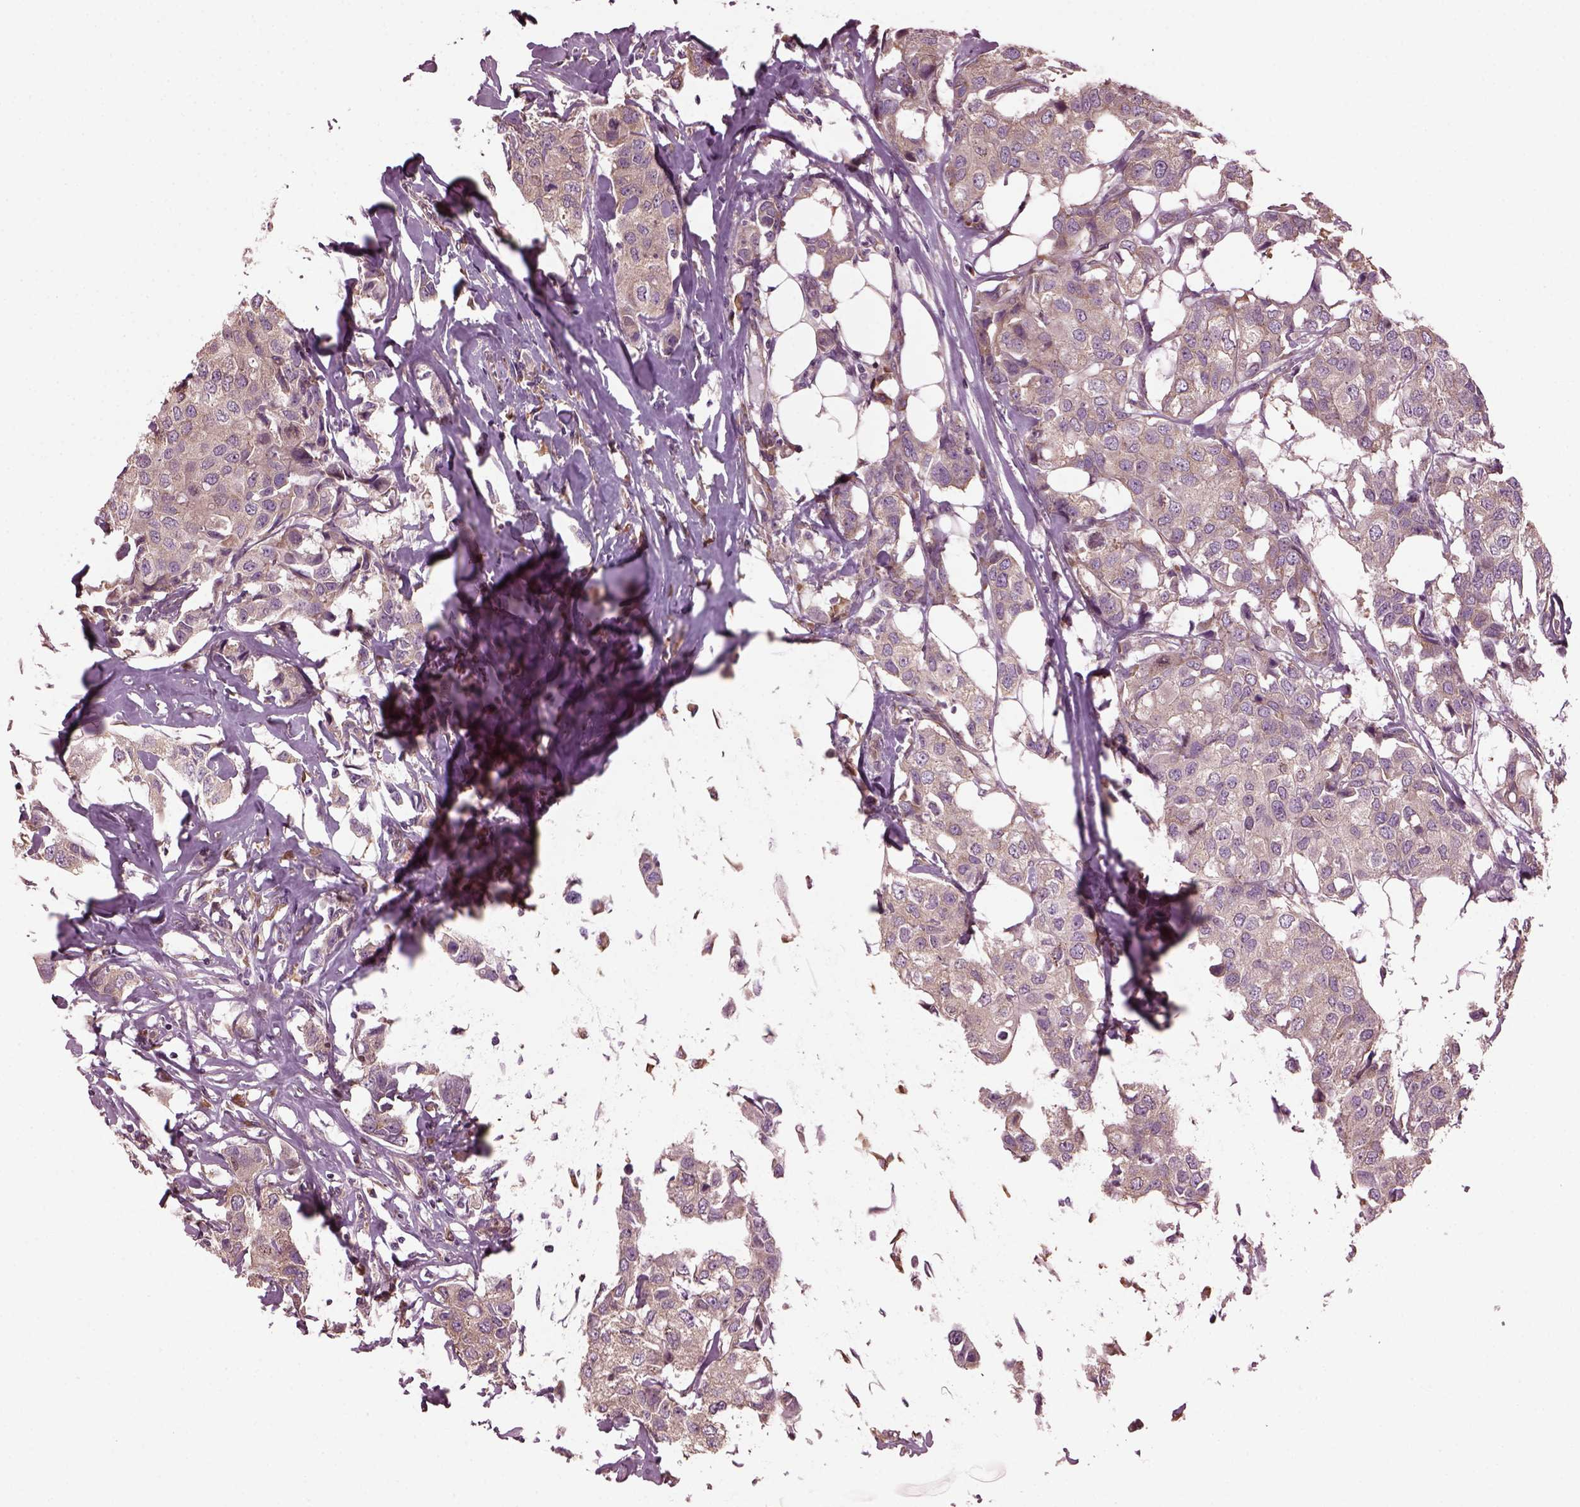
{"staining": {"intensity": "weak", "quantity": ">75%", "location": "cytoplasmic/membranous"}, "tissue": "breast cancer", "cell_type": "Tumor cells", "image_type": "cancer", "snomed": [{"axis": "morphology", "description": "Duct carcinoma"}, {"axis": "topography", "description": "Breast"}], "caption": "A low amount of weak cytoplasmic/membranous positivity is seen in approximately >75% of tumor cells in invasive ductal carcinoma (breast) tissue.", "gene": "CABP5", "patient": {"sex": "female", "age": 80}}